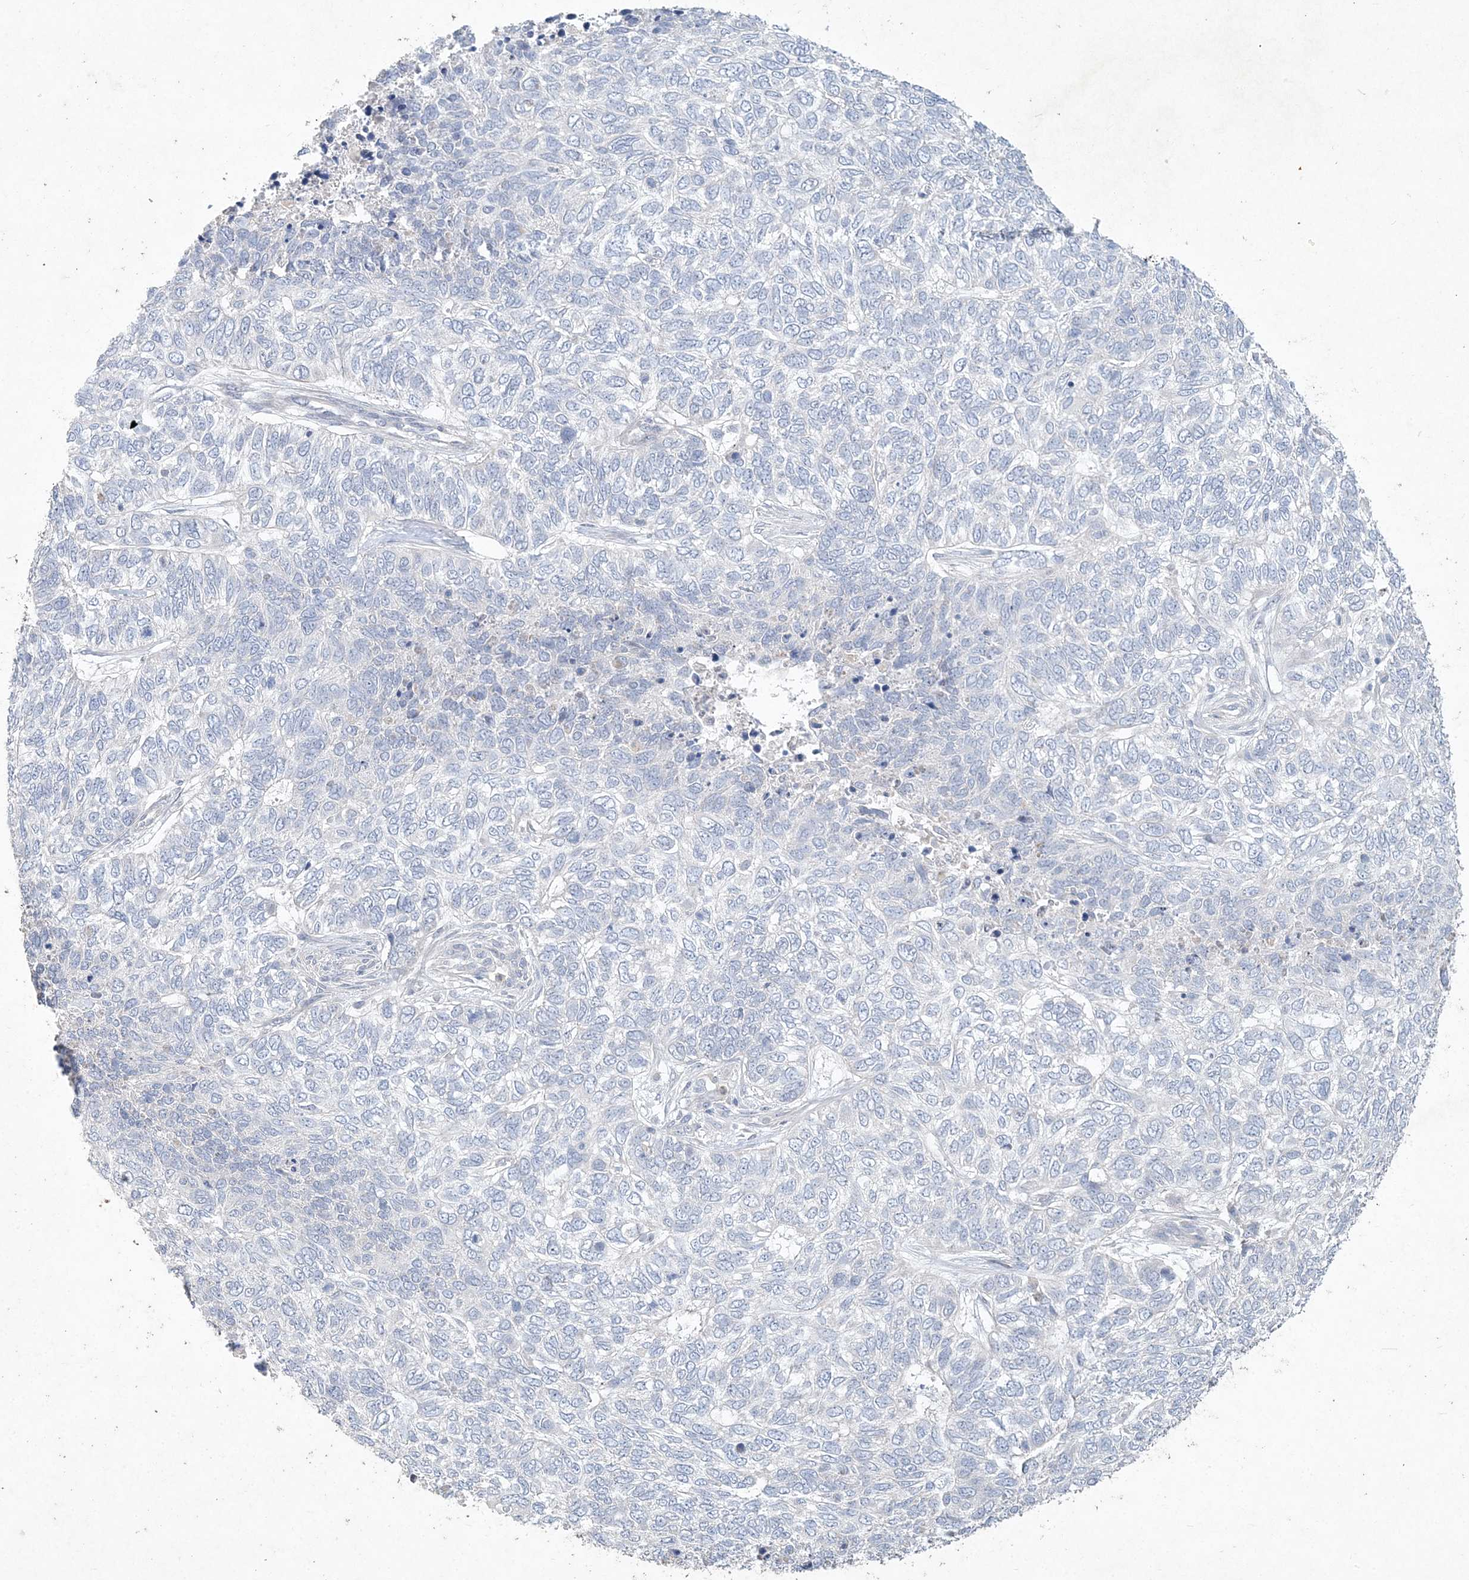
{"staining": {"intensity": "negative", "quantity": "none", "location": "none"}, "tissue": "skin cancer", "cell_type": "Tumor cells", "image_type": "cancer", "snomed": [{"axis": "morphology", "description": "Basal cell carcinoma"}, {"axis": "topography", "description": "Skin"}], "caption": "The histopathology image demonstrates no significant positivity in tumor cells of skin cancer (basal cell carcinoma).", "gene": "DNAH5", "patient": {"sex": "female", "age": 65}}